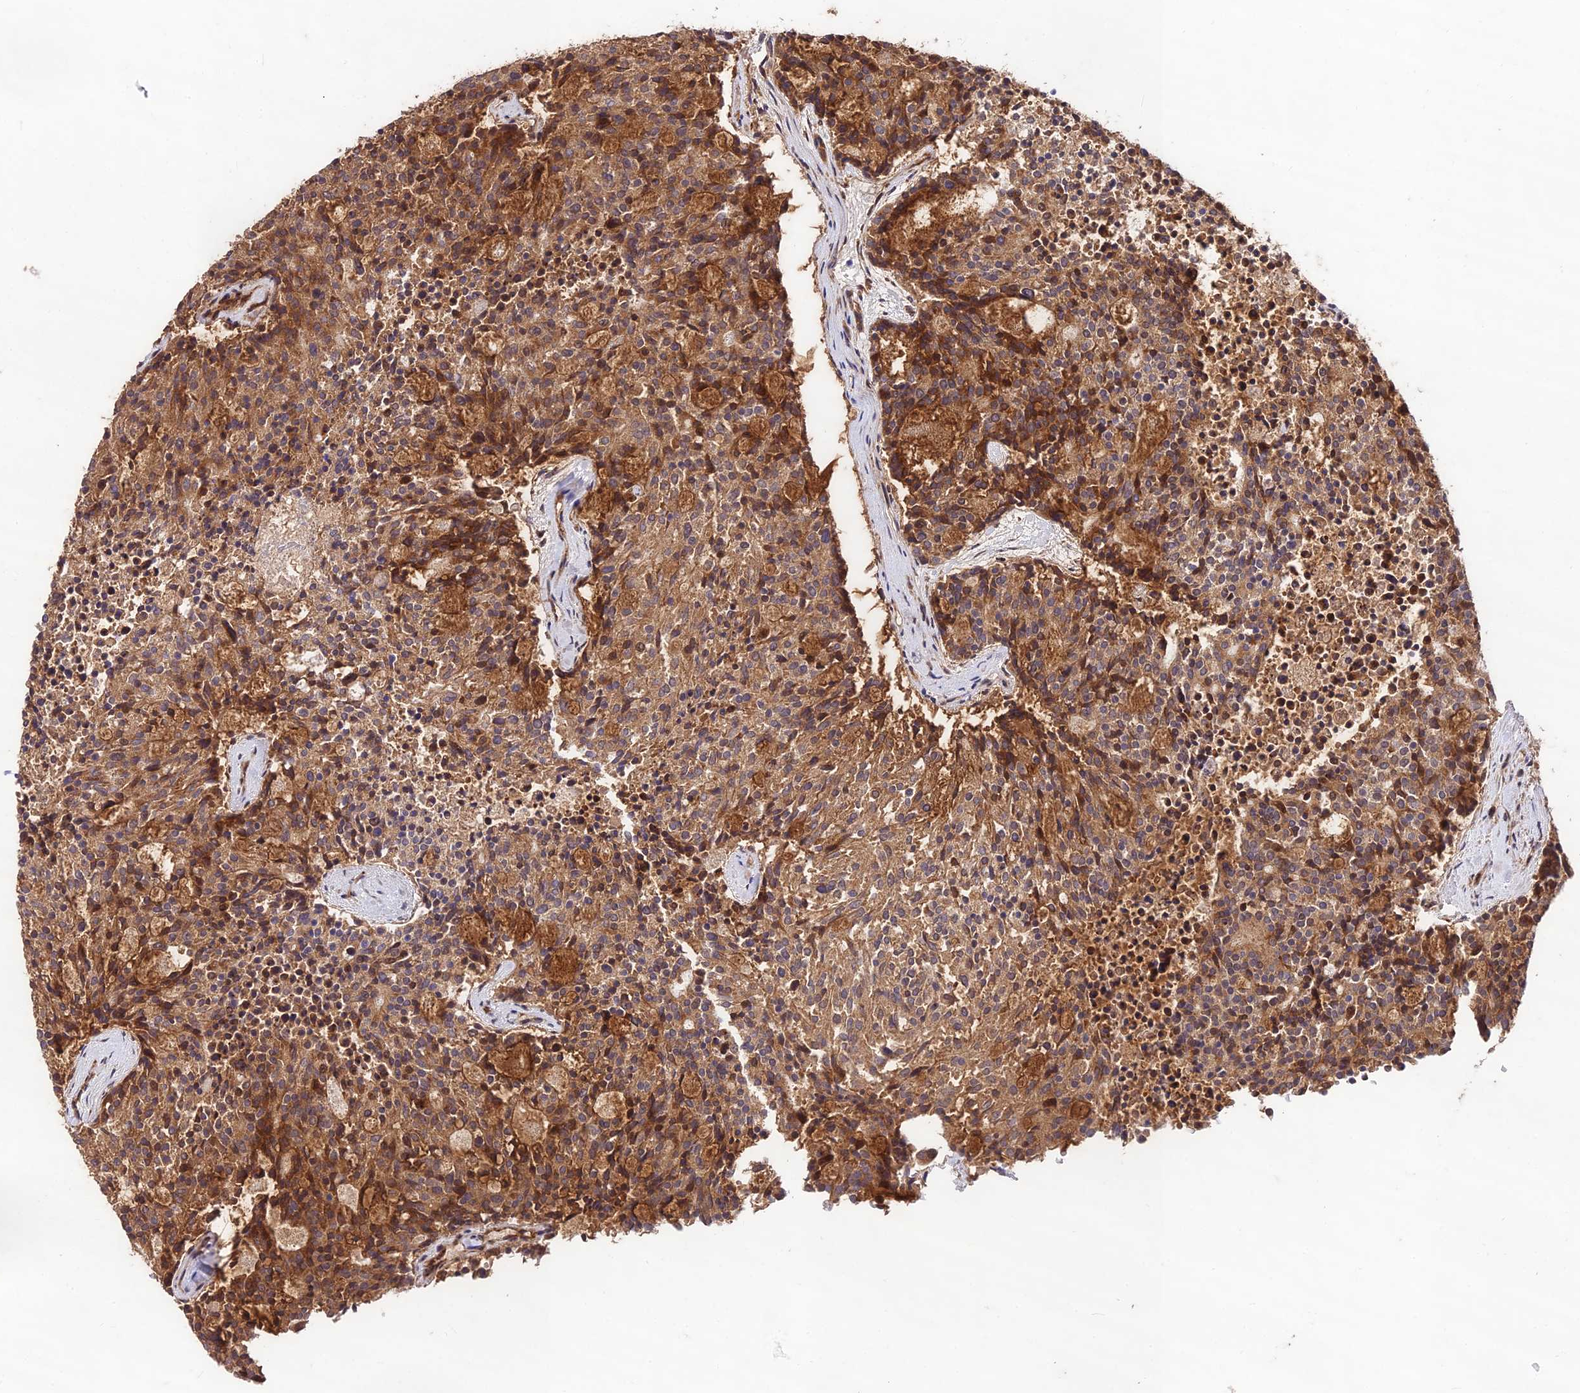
{"staining": {"intensity": "moderate", "quantity": ">75%", "location": "cytoplasmic/membranous"}, "tissue": "carcinoid", "cell_type": "Tumor cells", "image_type": "cancer", "snomed": [{"axis": "morphology", "description": "Carcinoid, malignant, NOS"}, {"axis": "topography", "description": "Pancreas"}], "caption": "DAB (3,3'-diaminobenzidine) immunohistochemical staining of carcinoid displays moderate cytoplasmic/membranous protein expression in approximately >75% of tumor cells.", "gene": "MKKS", "patient": {"sex": "female", "age": 54}}